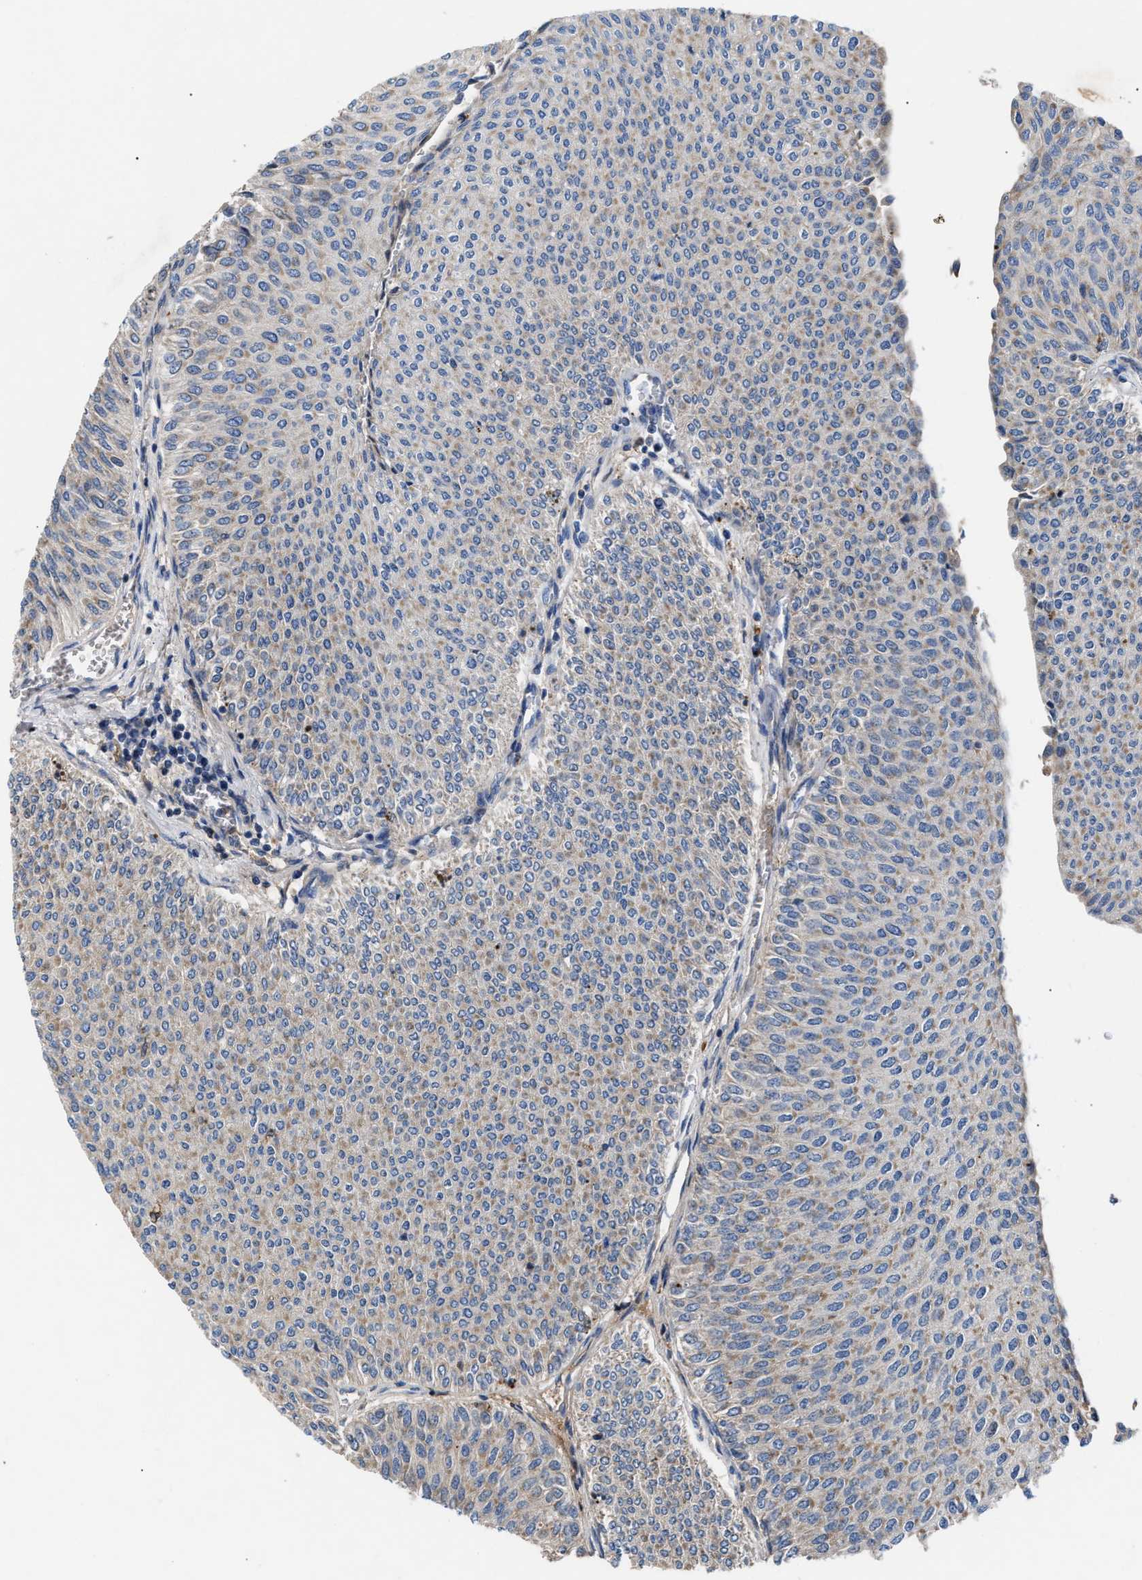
{"staining": {"intensity": "weak", "quantity": "25%-75%", "location": "cytoplasmic/membranous"}, "tissue": "urothelial cancer", "cell_type": "Tumor cells", "image_type": "cancer", "snomed": [{"axis": "morphology", "description": "Urothelial carcinoma, Low grade"}, {"axis": "topography", "description": "Urinary bladder"}], "caption": "Brown immunohistochemical staining in urothelial cancer reveals weak cytoplasmic/membranous expression in approximately 25%-75% of tumor cells.", "gene": "CCDC171", "patient": {"sex": "male", "age": 78}}